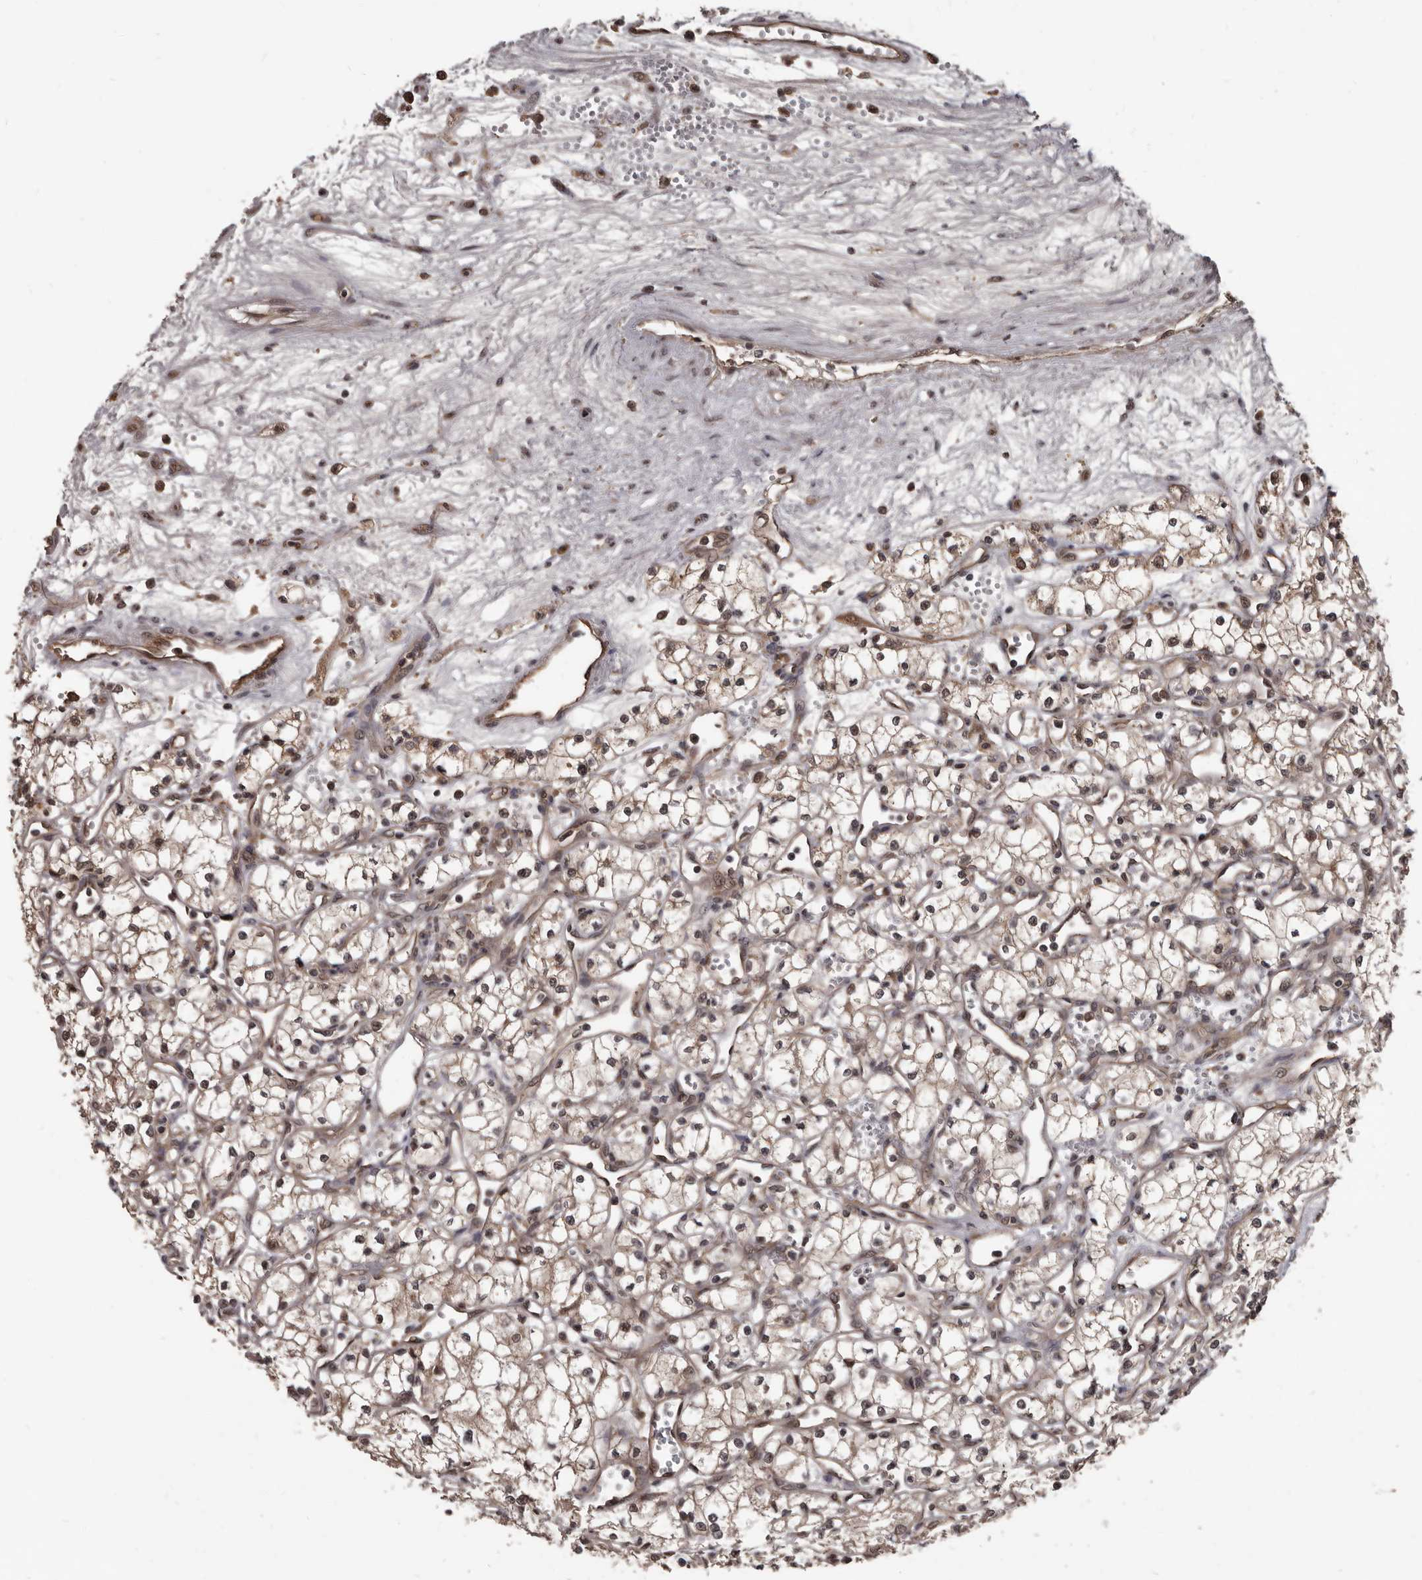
{"staining": {"intensity": "weak", "quantity": ">75%", "location": "nuclear"}, "tissue": "renal cancer", "cell_type": "Tumor cells", "image_type": "cancer", "snomed": [{"axis": "morphology", "description": "Adenocarcinoma, NOS"}, {"axis": "topography", "description": "Kidney"}], "caption": "The histopathology image exhibits a brown stain indicating the presence of a protein in the nuclear of tumor cells in renal adenocarcinoma.", "gene": "AHR", "patient": {"sex": "male", "age": 59}}